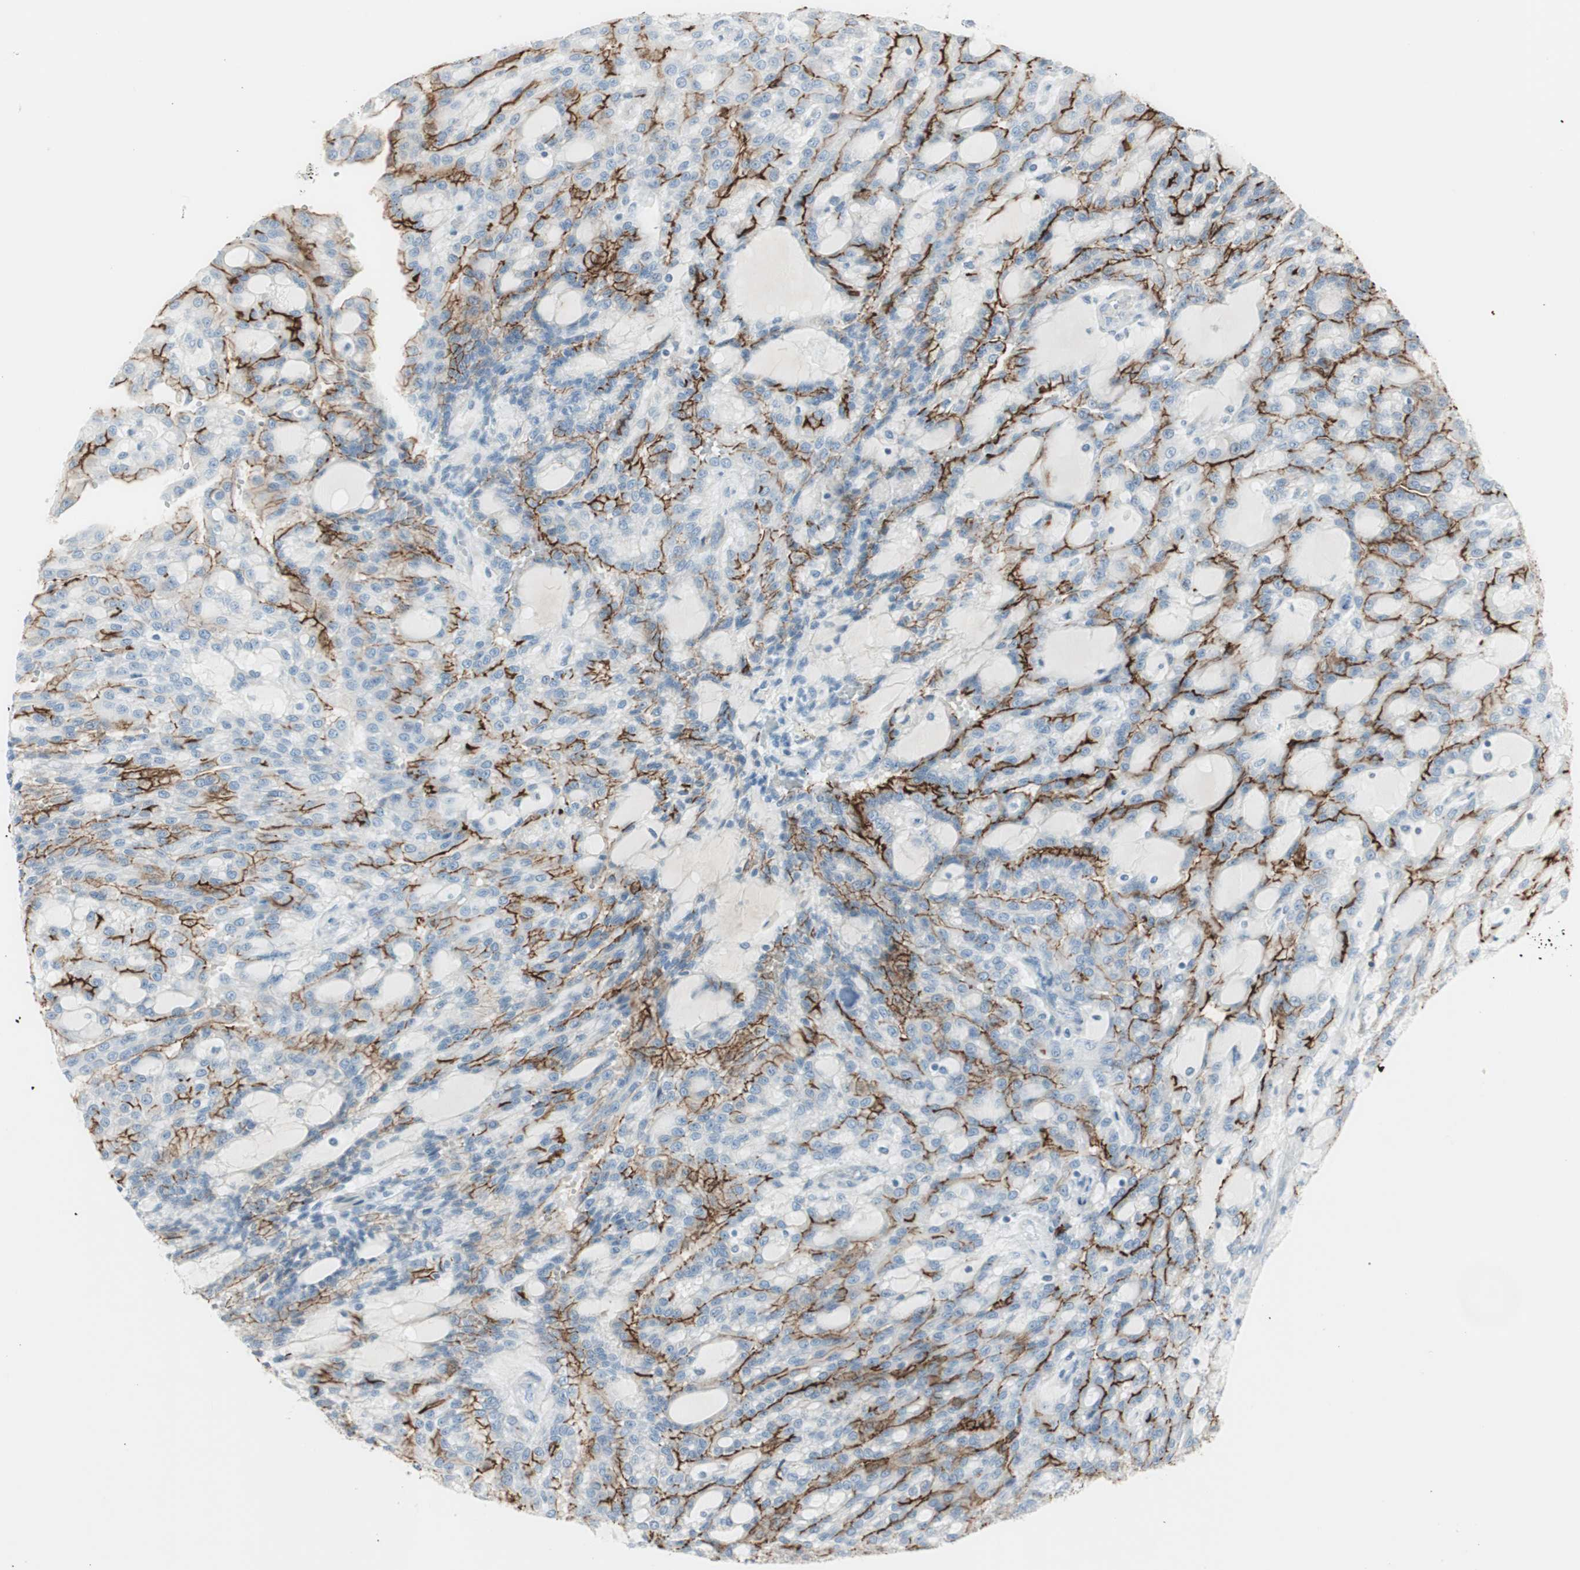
{"staining": {"intensity": "strong", "quantity": "25%-75%", "location": "cytoplasmic/membranous"}, "tissue": "renal cancer", "cell_type": "Tumor cells", "image_type": "cancer", "snomed": [{"axis": "morphology", "description": "Adenocarcinoma, NOS"}, {"axis": "topography", "description": "Kidney"}], "caption": "Renal cancer (adenocarcinoma) stained for a protein (brown) reveals strong cytoplasmic/membranous positive positivity in about 25%-75% of tumor cells.", "gene": "CDHR5", "patient": {"sex": "male", "age": 63}}